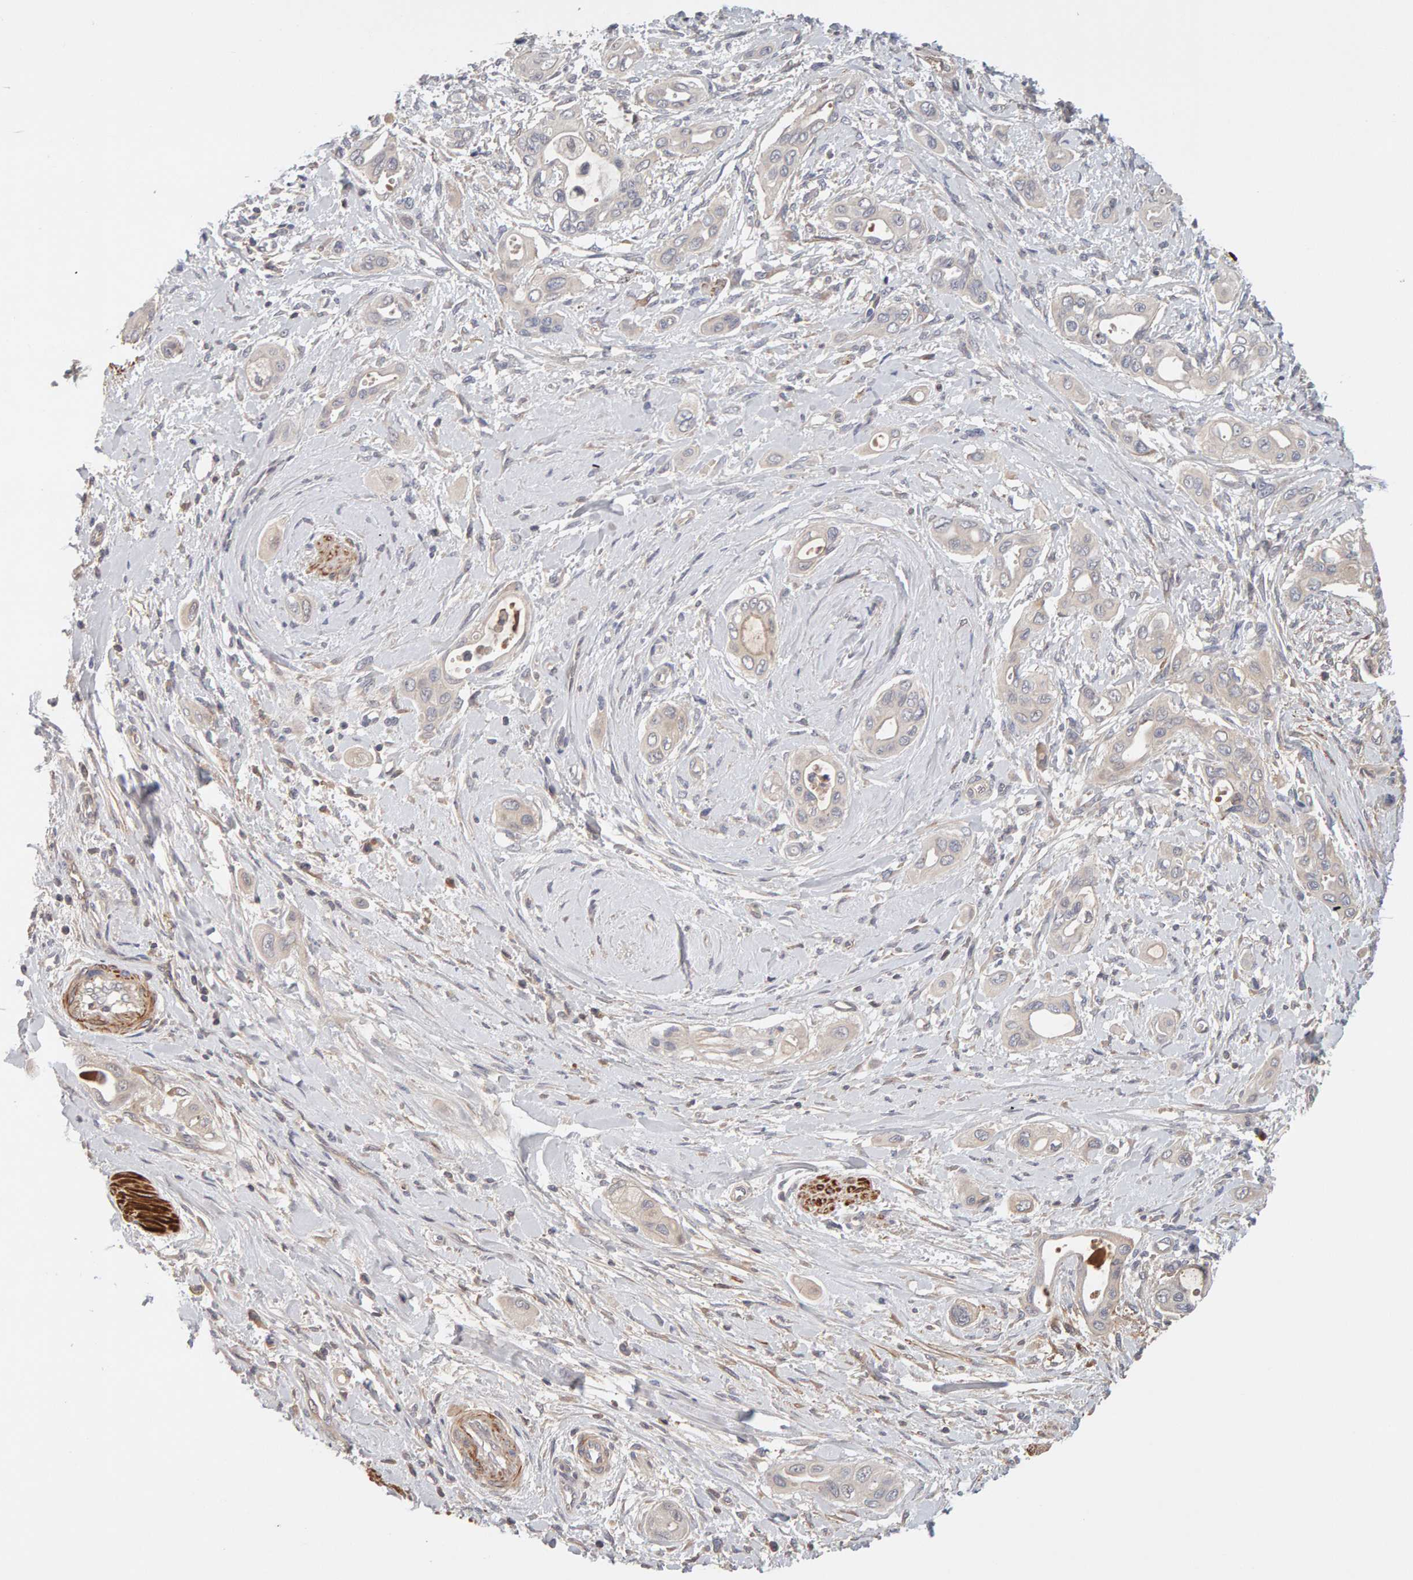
{"staining": {"intensity": "weak", "quantity": "25%-75%", "location": "cytoplasmic/membranous"}, "tissue": "pancreatic cancer", "cell_type": "Tumor cells", "image_type": "cancer", "snomed": [{"axis": "morphology", "description": "Adenocarcinoma, NOS"}, {"axis": "topography", "description": "Pancreas"}], "caption": "Protein expression analysis of human pancreatic adenocarcinoma reveals weak cytoplasmic/membranous positivity in approximately 25%-75% of tumor cells.", "gene": "NUDCD1", "patient": {"sex": "male", "age": 59}}